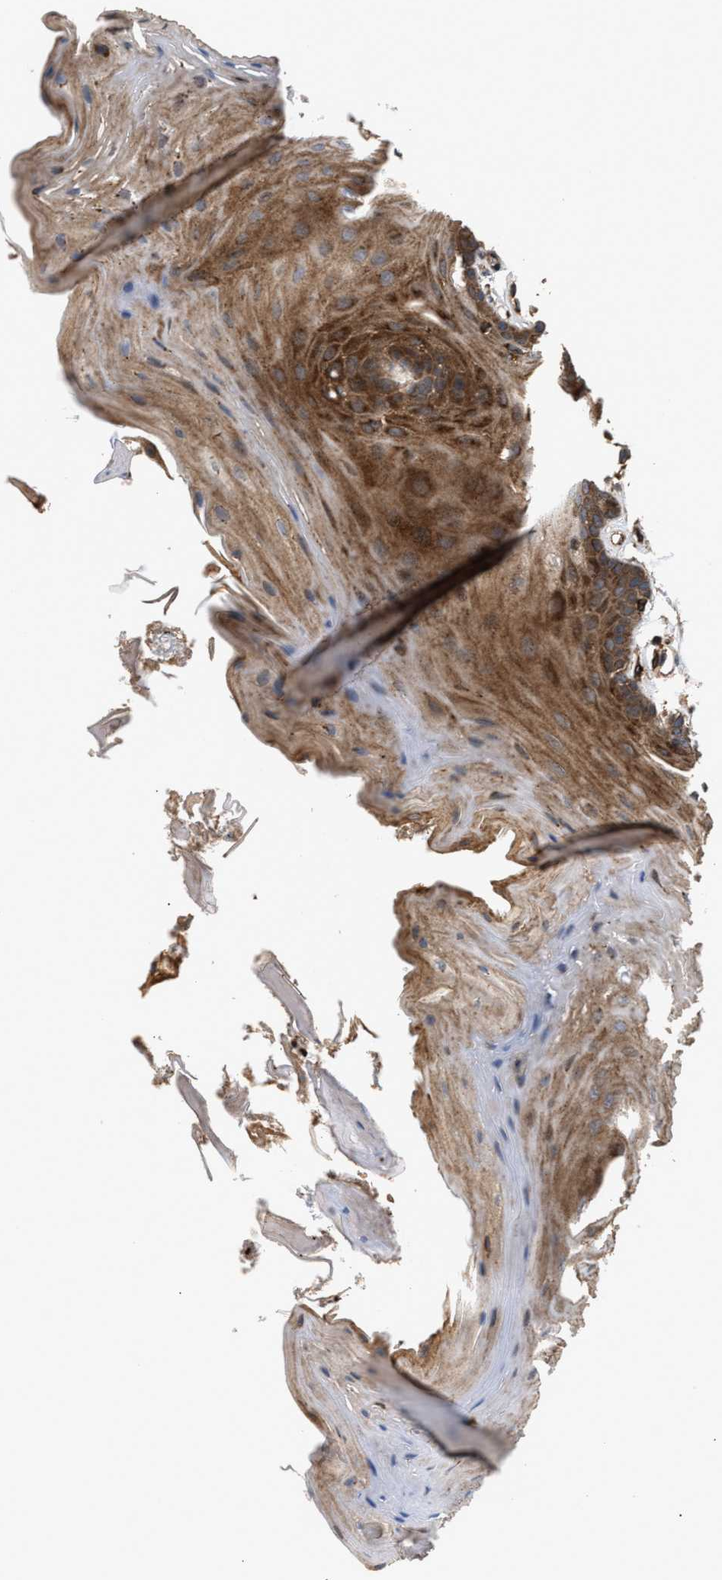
{"staining": {"intensity": "strong", "quantity": ">75%", "location": "cytoplasmic/membranous"}, "tissue": "oral mucosa", "cell_type": "Squamous epithelial cells", "image_type": "normal", "snomed": [{"axis": "morphology", "description": "Normal tissue, NOS"}, {"axis": "morphology", "description": "Squamous cell carcinoma, NOS"}, {"axis": "topography", "description": "Oral tissue"}, {"axis": "topography", "description": "Head-Neck"}], "caption": "Protein expression analysis of unremarkable human oral mucosa reveals strong cytoplasmic/membranous positivity in about >75% of squamous epithelial cells. The protein of interest is shown in brown color, while the nuclei are stained blue.", "gene": "GCC1", "patient": {"sex": "male", "age": 71}}